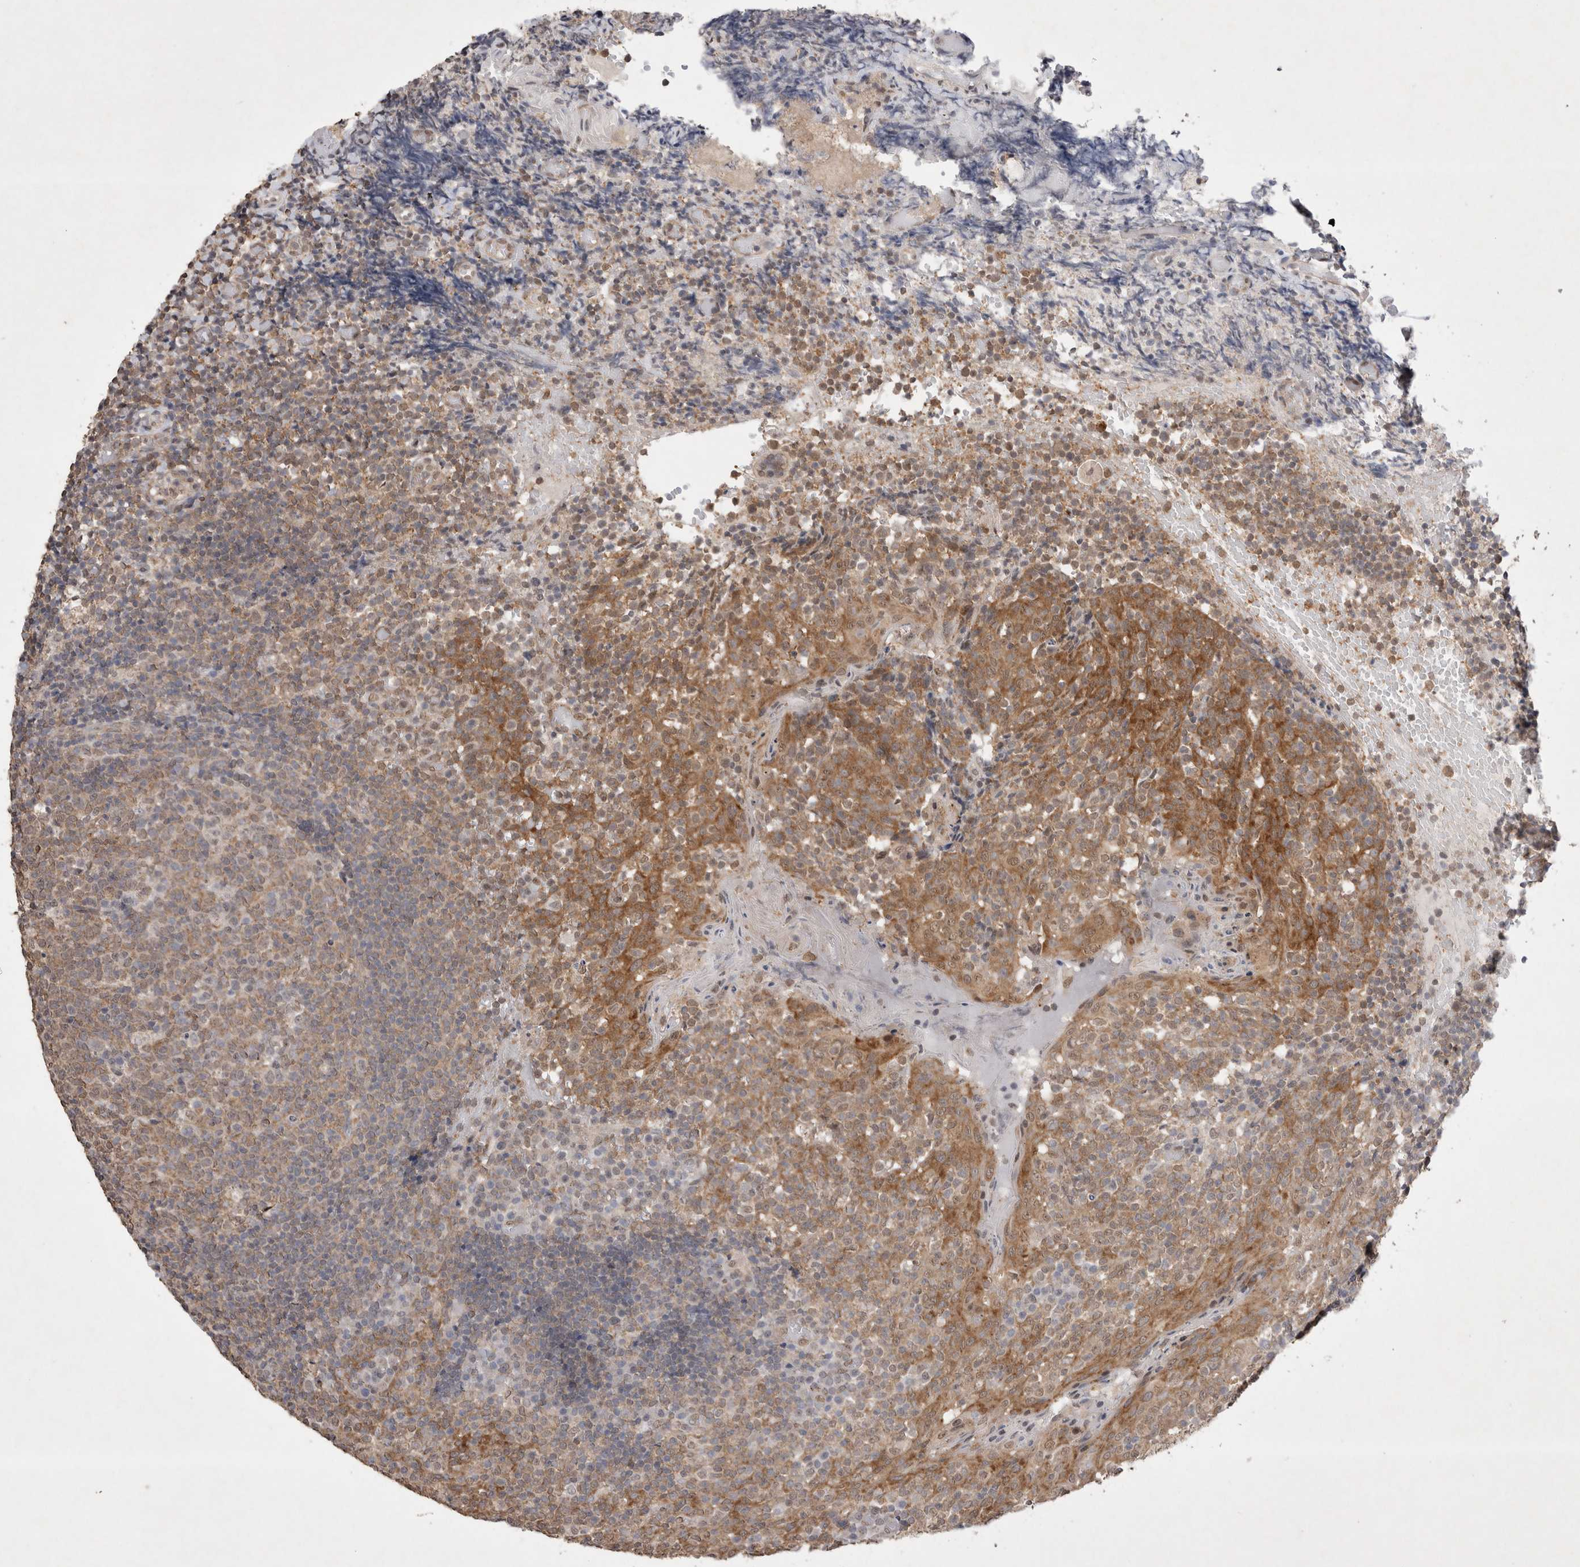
{"staining": {"intensity": "weak", "quantity": ">75%", "location": "cytoplasmic/membranous,nuclear"}, "tissue": "tonsil", "cell_type": "Germinal center cells", "image_type": "normal", "snomed": [{"axis": "morphology", "description": "Normal tissue, NOS"}, {"axis": "topography", "description": "Tonsil"}], "caption": "High-magnification brightfield microscopy of normal tonsil stained with DAB (brown) and counterstained with hematoxylin (blue). germinal center cells exhibit weak cytoplasmic/membranous,nuclear positivity is appreciated in about>75% of cells. The staining was performed using DAB to visualize the protein expression in brown, while the nuclei were stained in blue with hematoxylin (Magnification: 20x).", "gene": "WIPF2", "patient": {"sex": "female", "age": 19}}